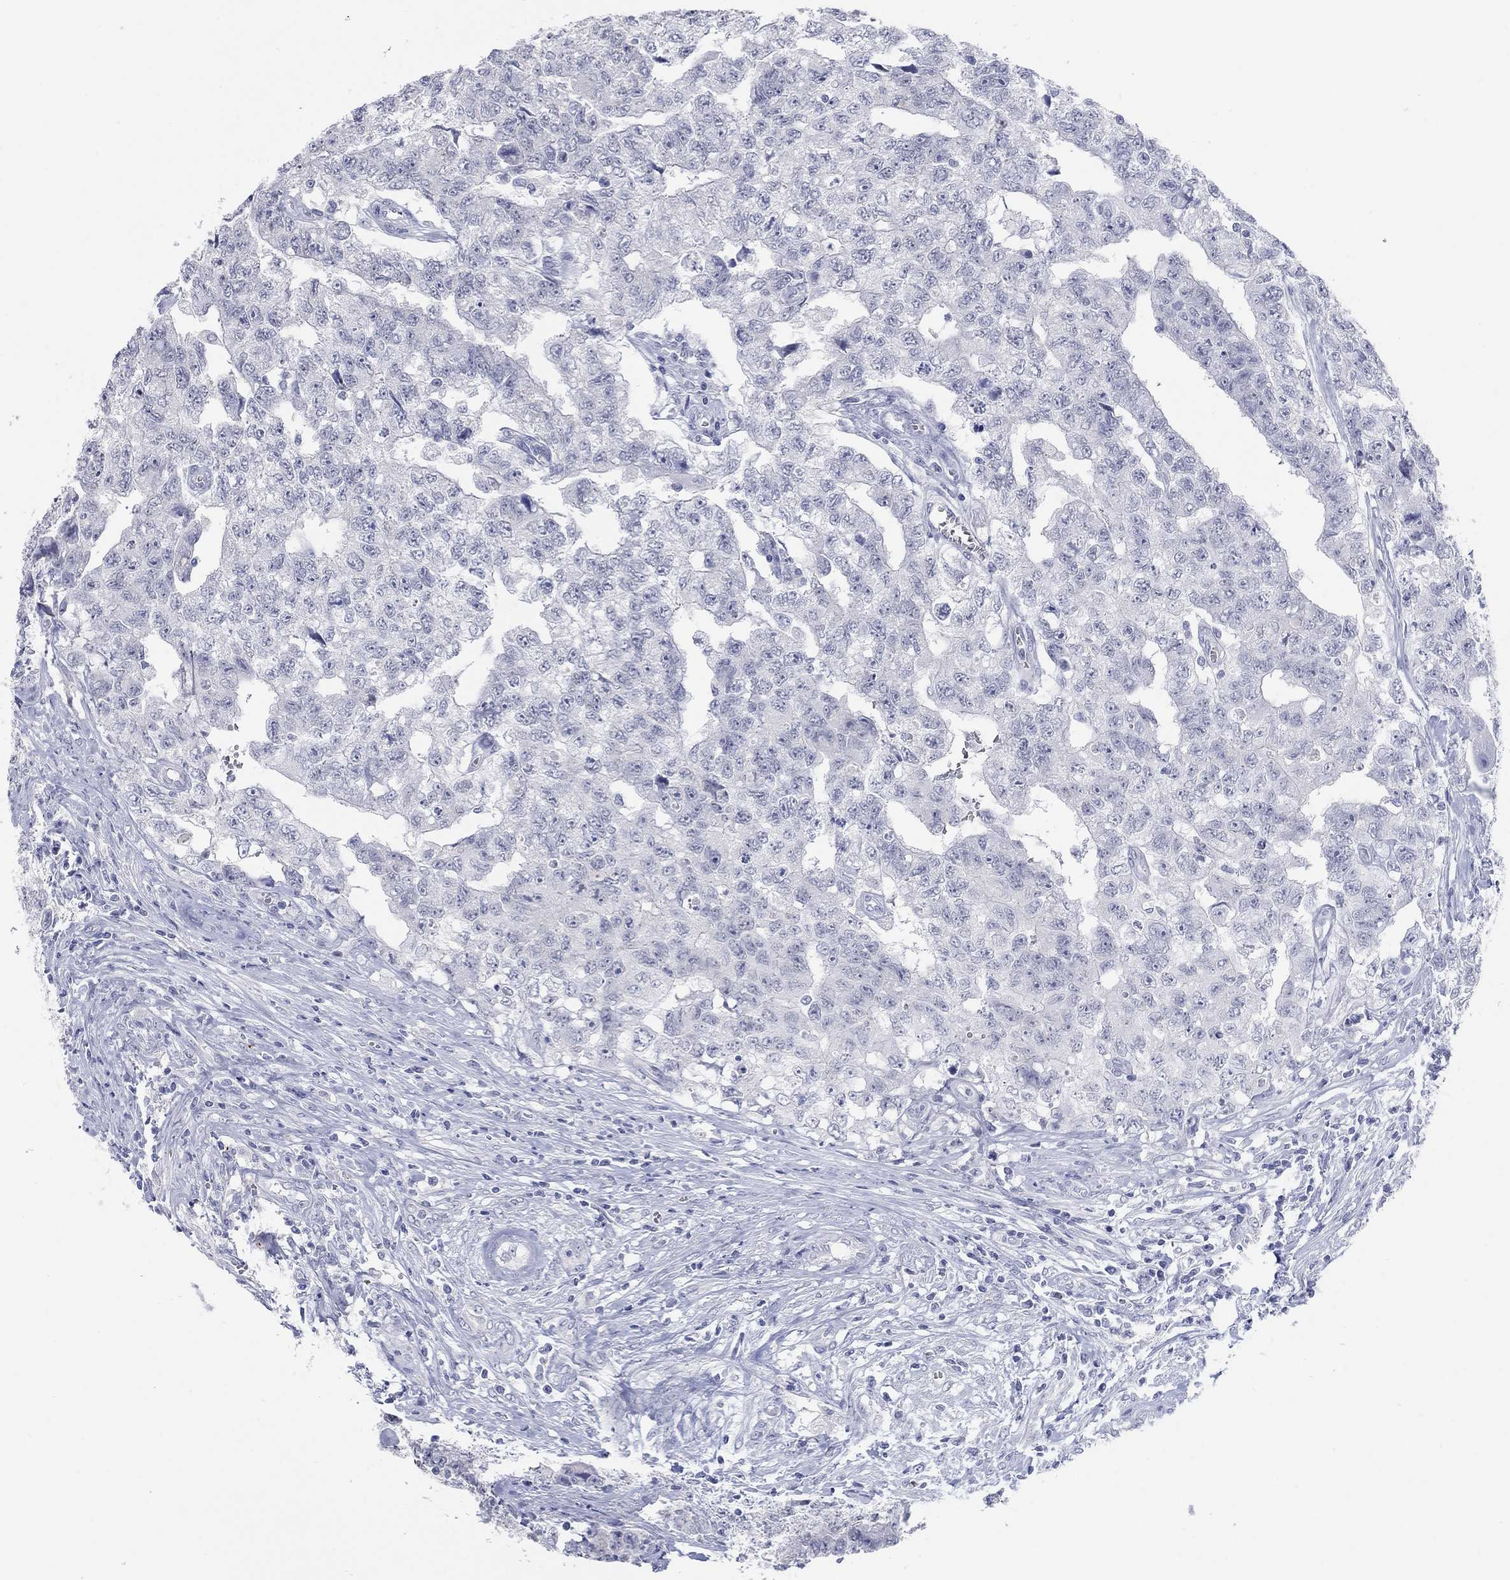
{"staining": {"intensity": "negative", "quantity": "none", "location": "none"}, "tissue": "testis cancer", "cell_type": "Tumor cells", "image_type": "cancer", "snomed": [{"axis": "morphology", "description": "Carcinoma, Embryonal, NOS"}, {"axis": "topography", "description": "Testis"}], "caption": "An IHC histopathology image of testis cancer (embryonal carcinoma) is shown. There is no staining in tumor cells of testis cancer (embryonal carcinoma).", "gene": "ATP6V1G2", "patient": {"sex": "male", "age": 24}}